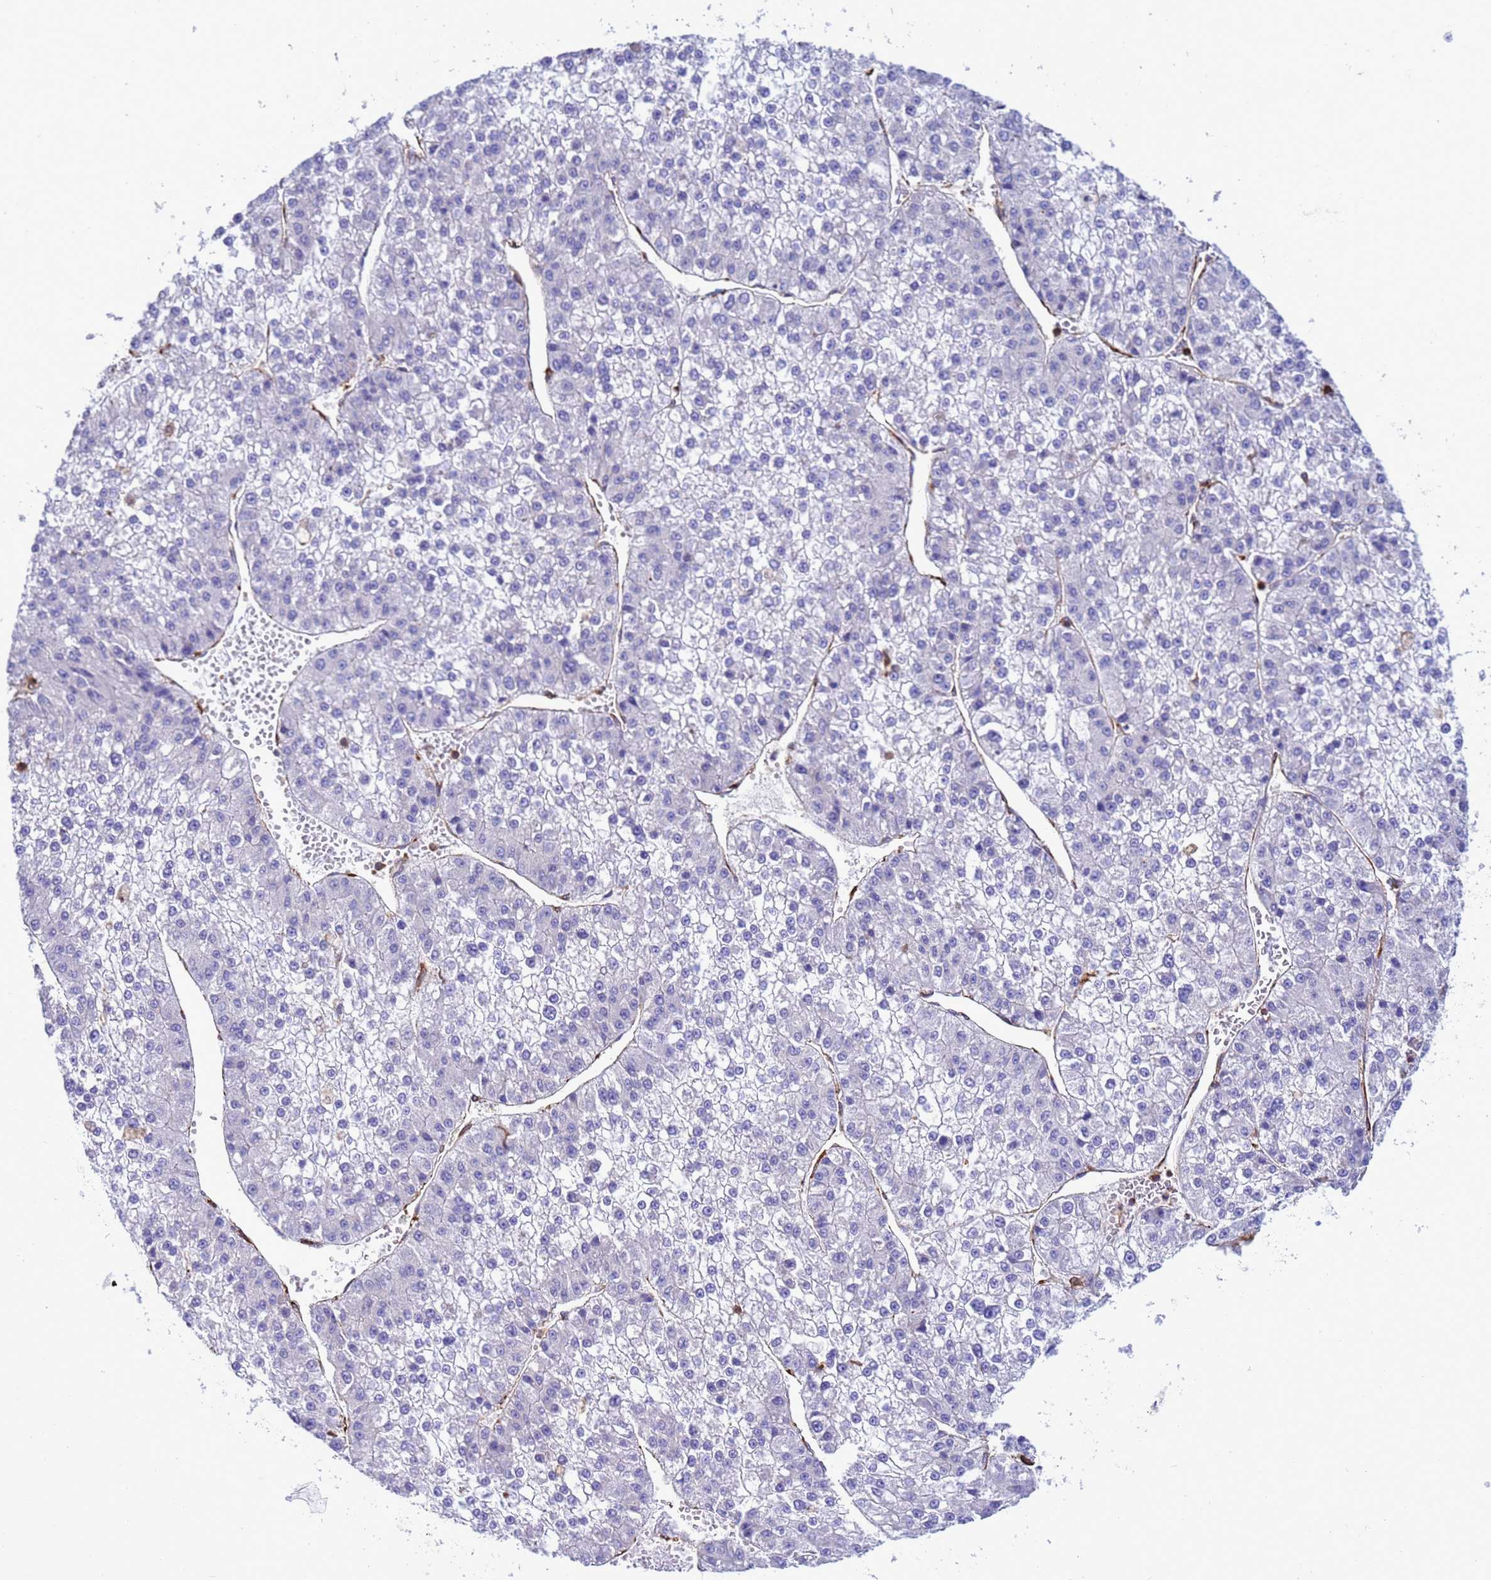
{"staining": {"intensity": "negative", "quantity": "none", "location": "none"}, "tissue": "liver cancer", "cell_type": "Tumor cells", "image_type": "cancer", "snomed": [{"axis": "morphology", "description": "Carcinoma, Hepatocellular, NOS"}, {"axis": "topography", "description": "Liver"}], "caption": "High magnification brightfield microscopy of liver cancer (hepatocellular carcinoma) stained with DAB (brown) and counterstained with hematoxylin (blue): tumor cells show no significant staining.", "gene": "EZR", "patient": {"sex": "female", "age": 73}}